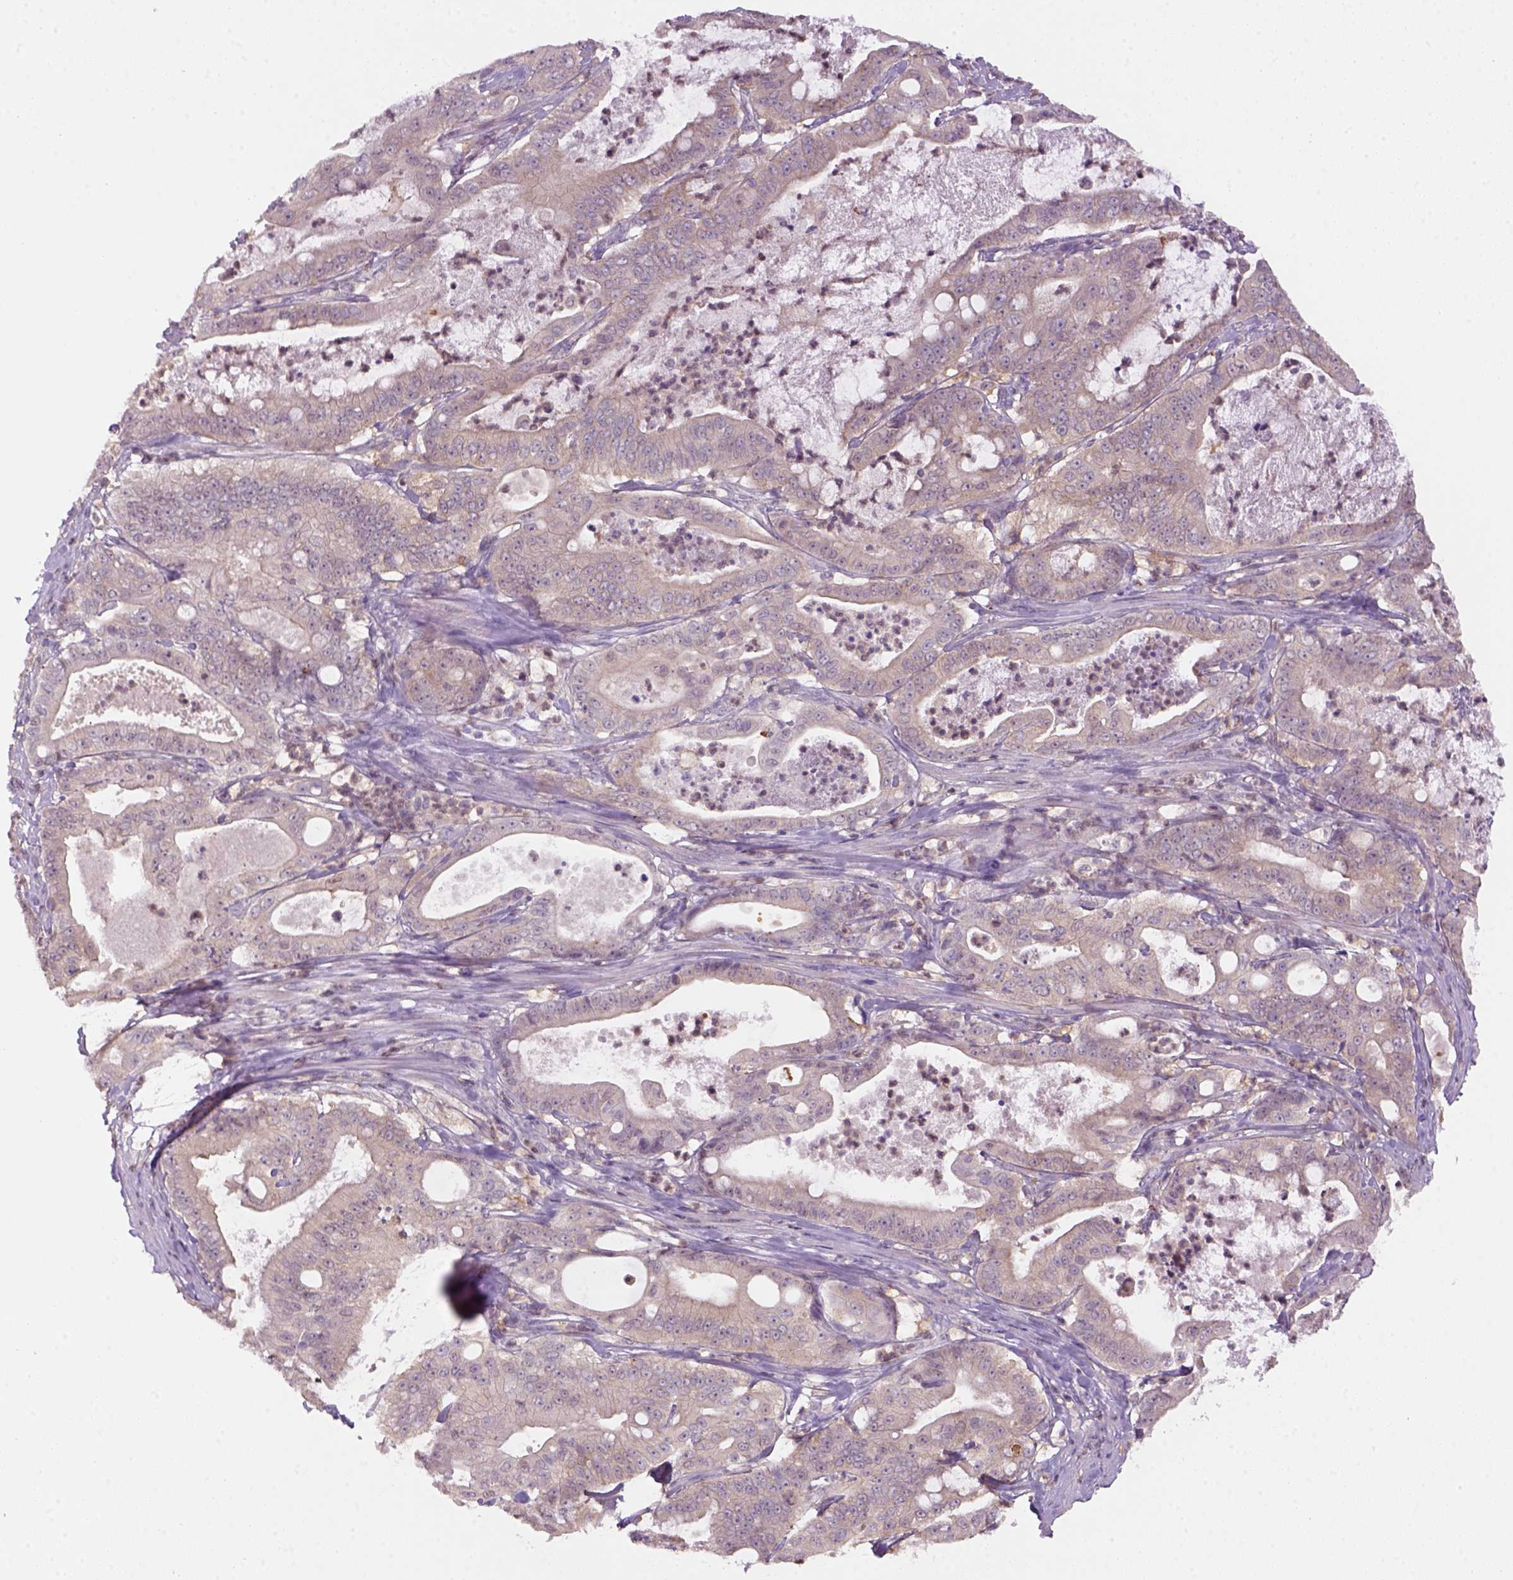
{"staining": {"intensity": "moderate", "quantity": "<25%", "location": "cytoplasmic/membranous"}, "tissue": "pancreatic cancer", "cell_type": "Tumor cells", "image_type": "cancer", "snomed": [{"axis": "morphology", "description": "Adenocarcinoma, NOS"}, {"axis": "topography", "description": "Pancreas"}], "caption": "This micrograph exhibits IHC staining of pancreatic cancer, with low moderate cytoplasmic/membranous staining in about <25% of tumor cells.", "gene": "GOT1", "patient": {"sex": "male", "age": 71}}